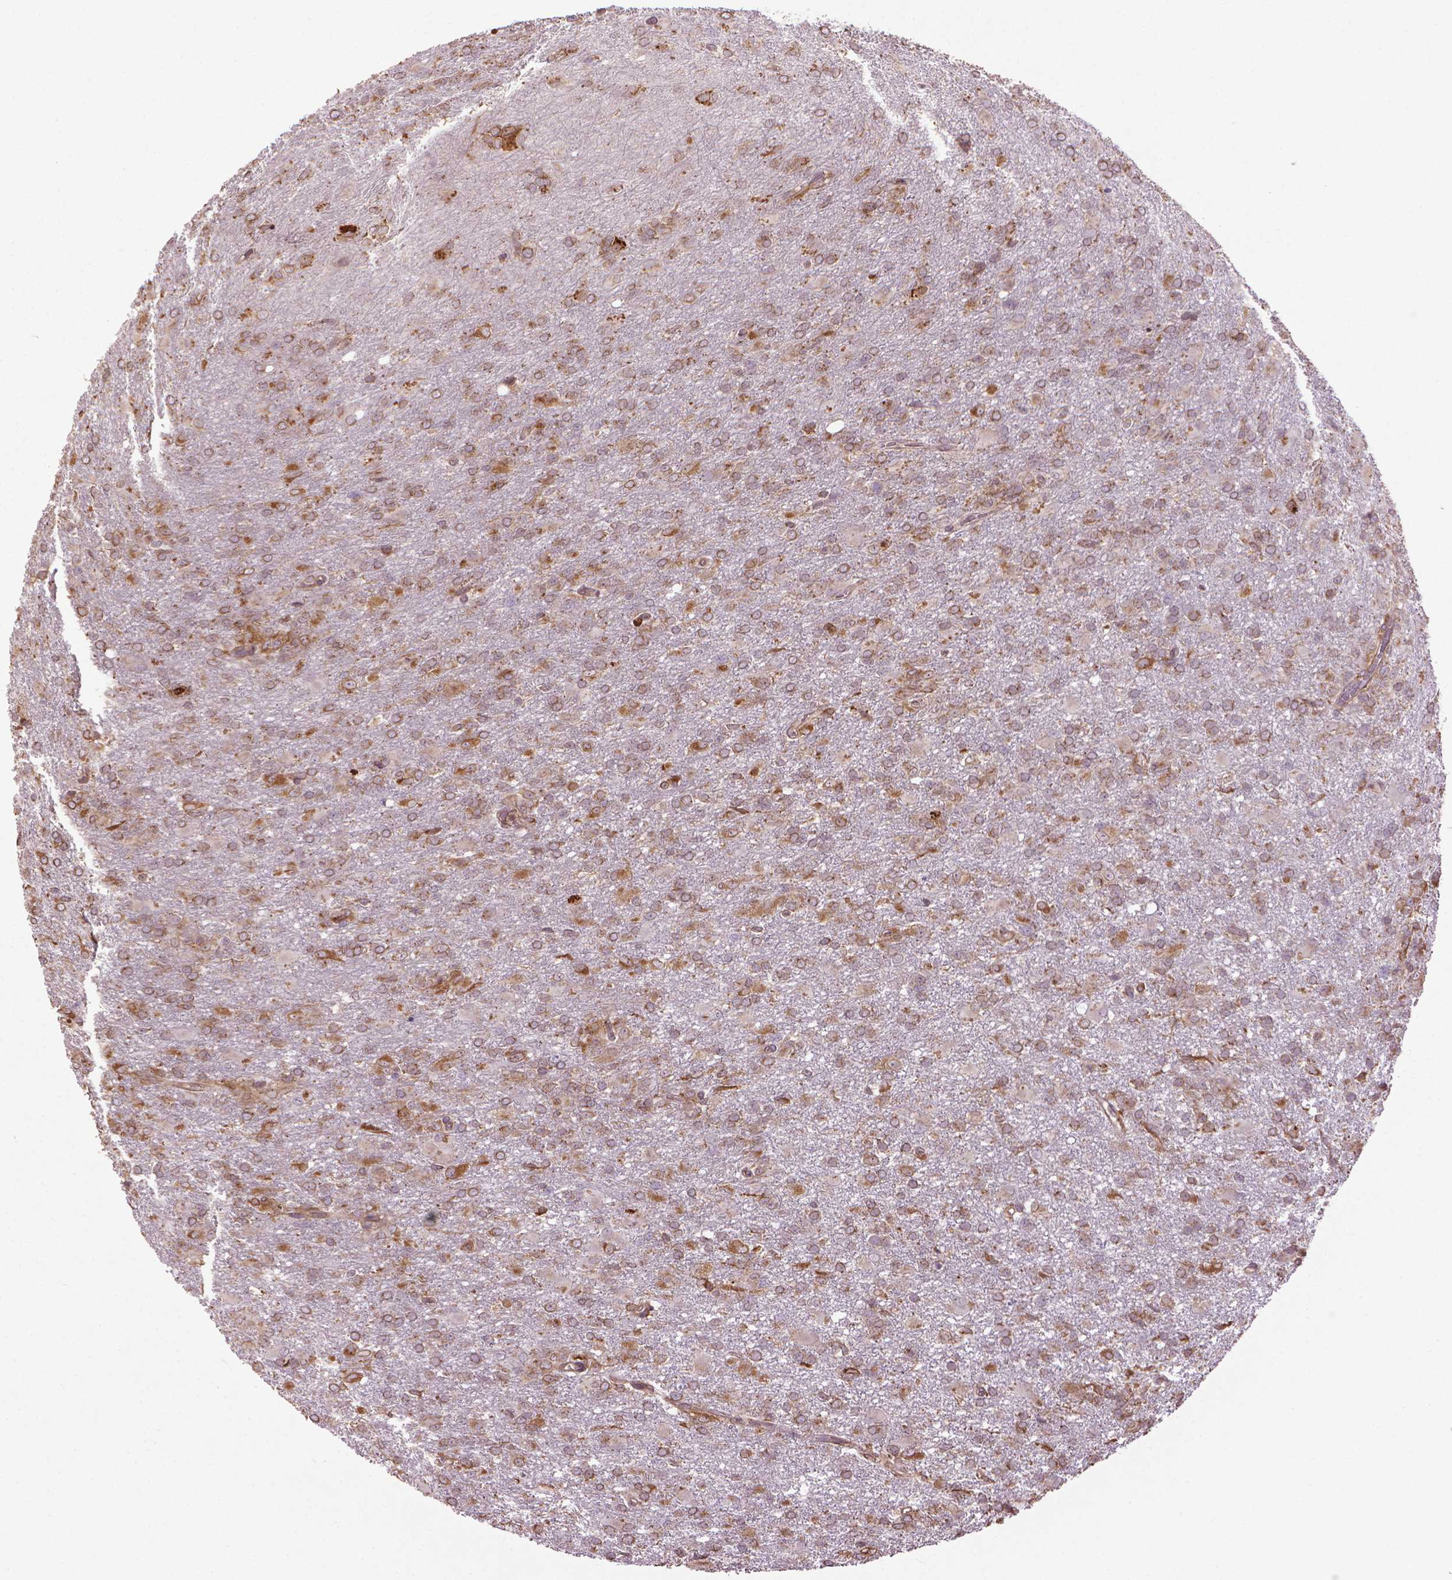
{"staining": {"intensity": "moderate", "quantity": ">75%", "location": "cytoplasmic/membranous"}, "tissue": "glioma", "cell_type": "Tumor cells", "image_type": "cancer", "snomed": [{"axis": "morphology", "description": "Glioma, malignant, High grade"}, {"axis": "topography", "description": "Brain"}], "caption": "Glioma stained for a protein (brown) exhibits moderate cytoplasmic/membranous positive positivity in about >75% of tumor cells.", "gene": "GAS1", "patient": {"sex": "male", "age": 68}}